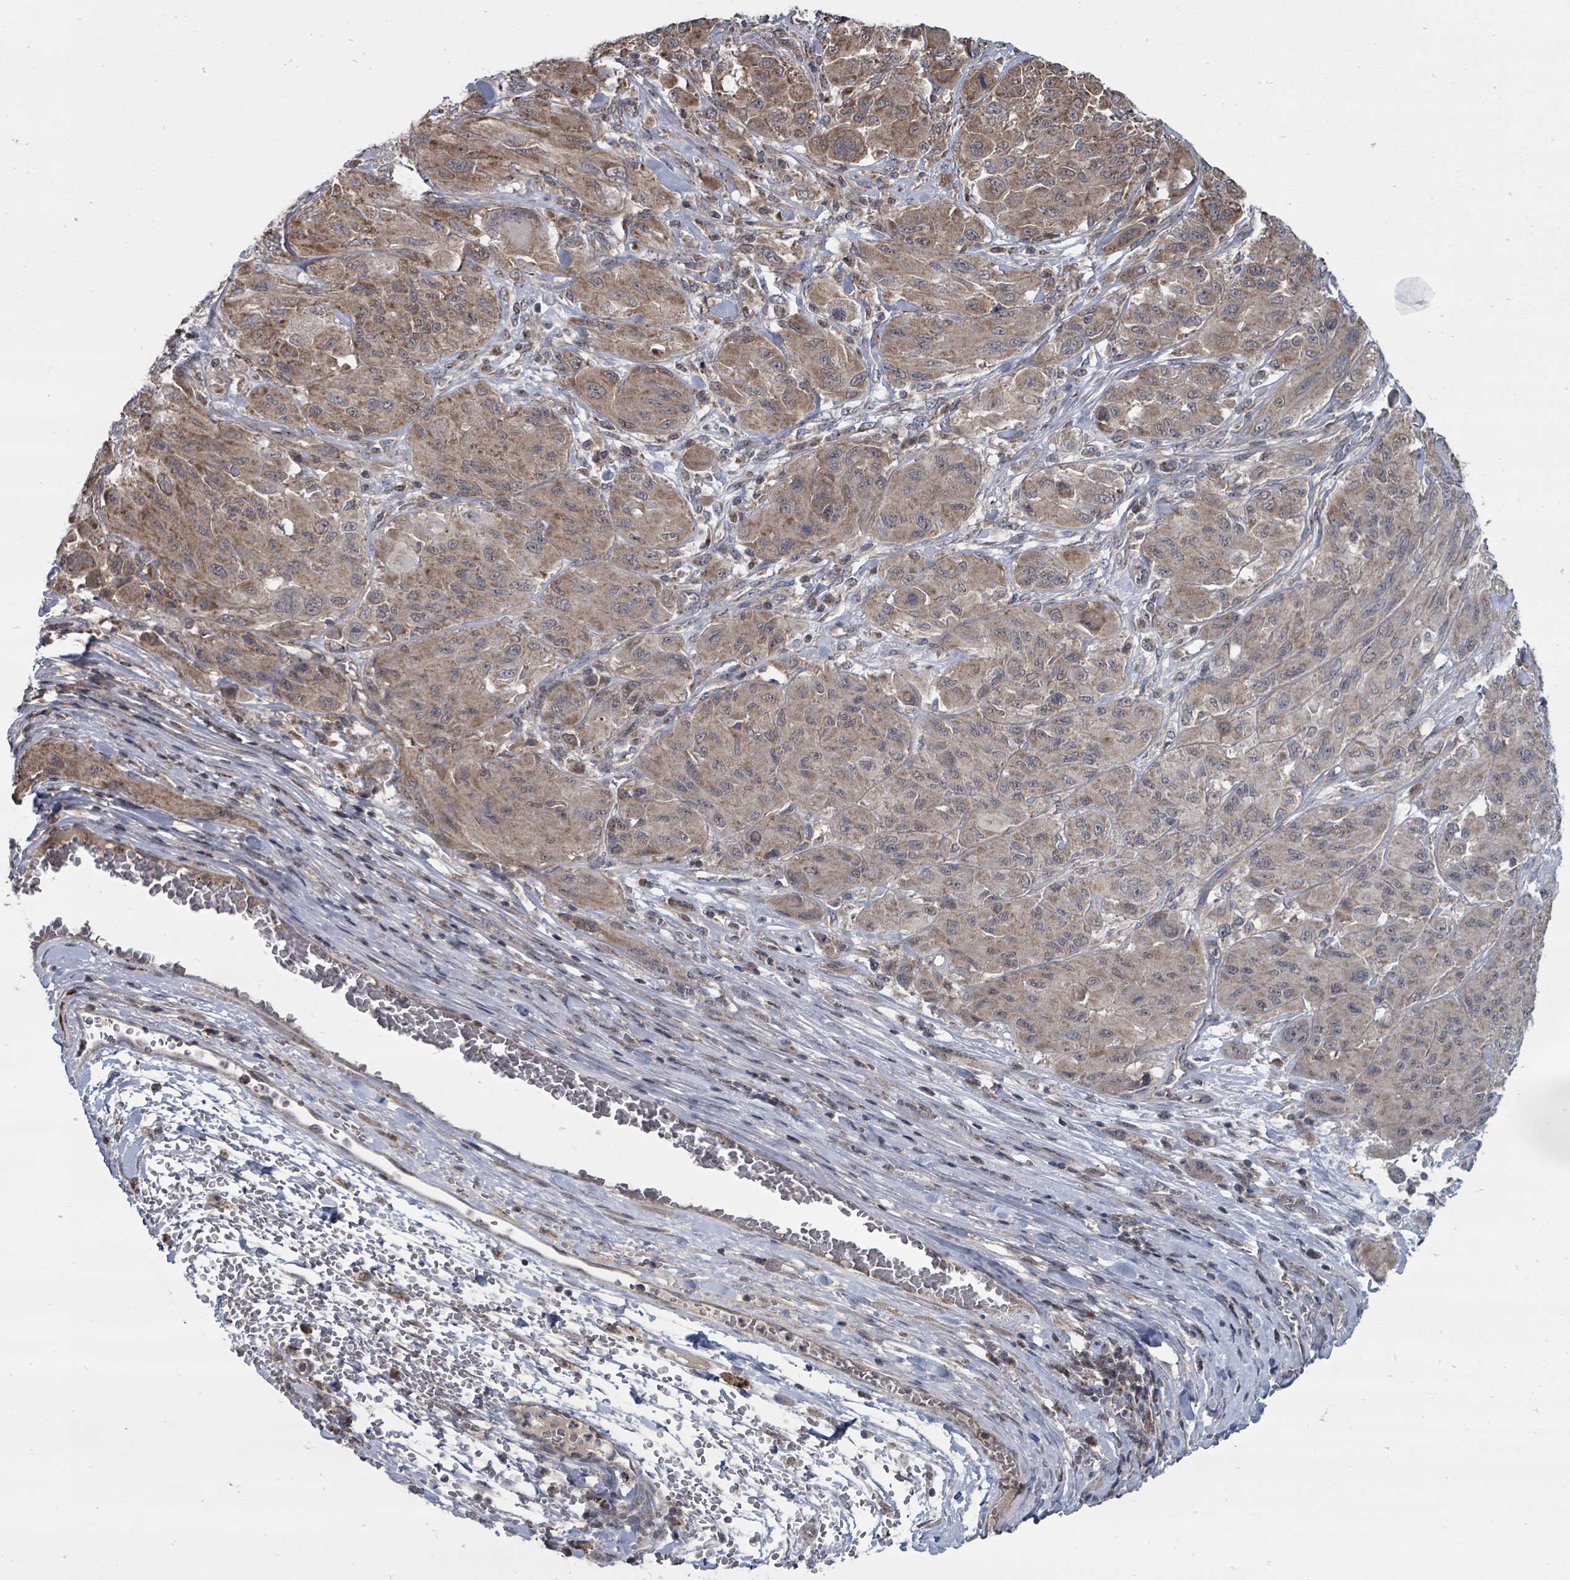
{"staining": {"intensity": "moderate", "quantity": ">75%", "location": "cytoplasmic/membranous"}, "tissue": "melanoma", "cell_type": "Tumor cells", "image_type": "cancer", "snomed": [{"axis": "morphology", "description": "Malignant melanoma, NOS"}, {"axis": "topography", "description": "Skin"}], "caption": "The immunohistochemical stain shows moderate cytoplasmic/membranous expression in tumor cells of melanoma tissue.", "gene": "MAGOHB", "patient": {"sex": "female", "age": 91}}